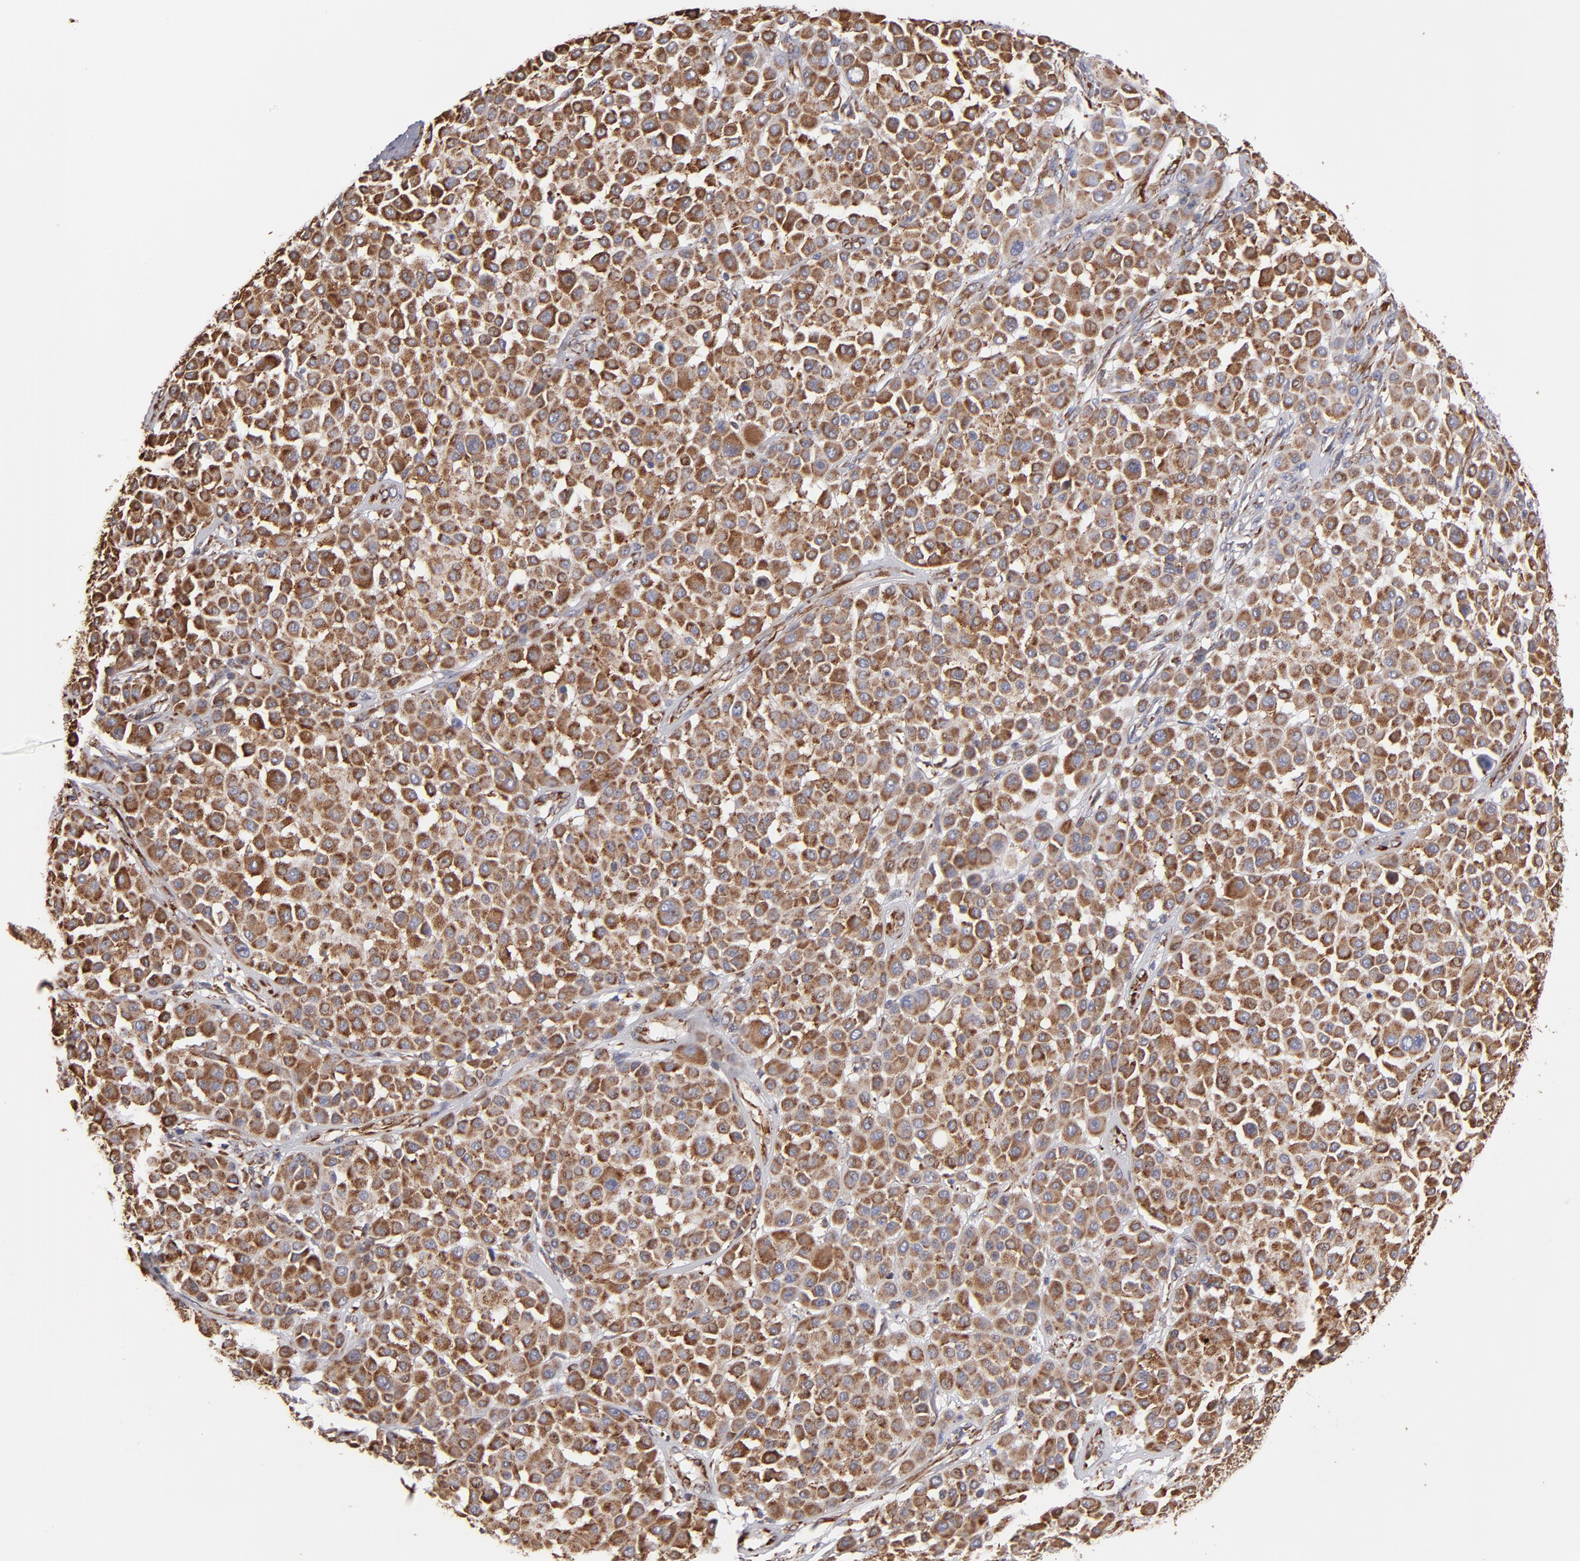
{"staining": {"intensity": "strong", "quantity": ">75%", "location": "cytoplasmic/membranous"}, "tissue": "melanoma", "cell_type": "Tumor cells", "image_type": "cancer", "snomed": [{"axis": "morphology", "description": "Malignant melanoma, Metastatic site"}, {"axis": "topography", "description": "Soft tissue"}], "caption": "A brown stain shows strong cytoplasmic/membranous positivity of a protein in human melanoma tumor cells.", "gene": "KTN1", "patient": {"sex": "male", "age": 41}}